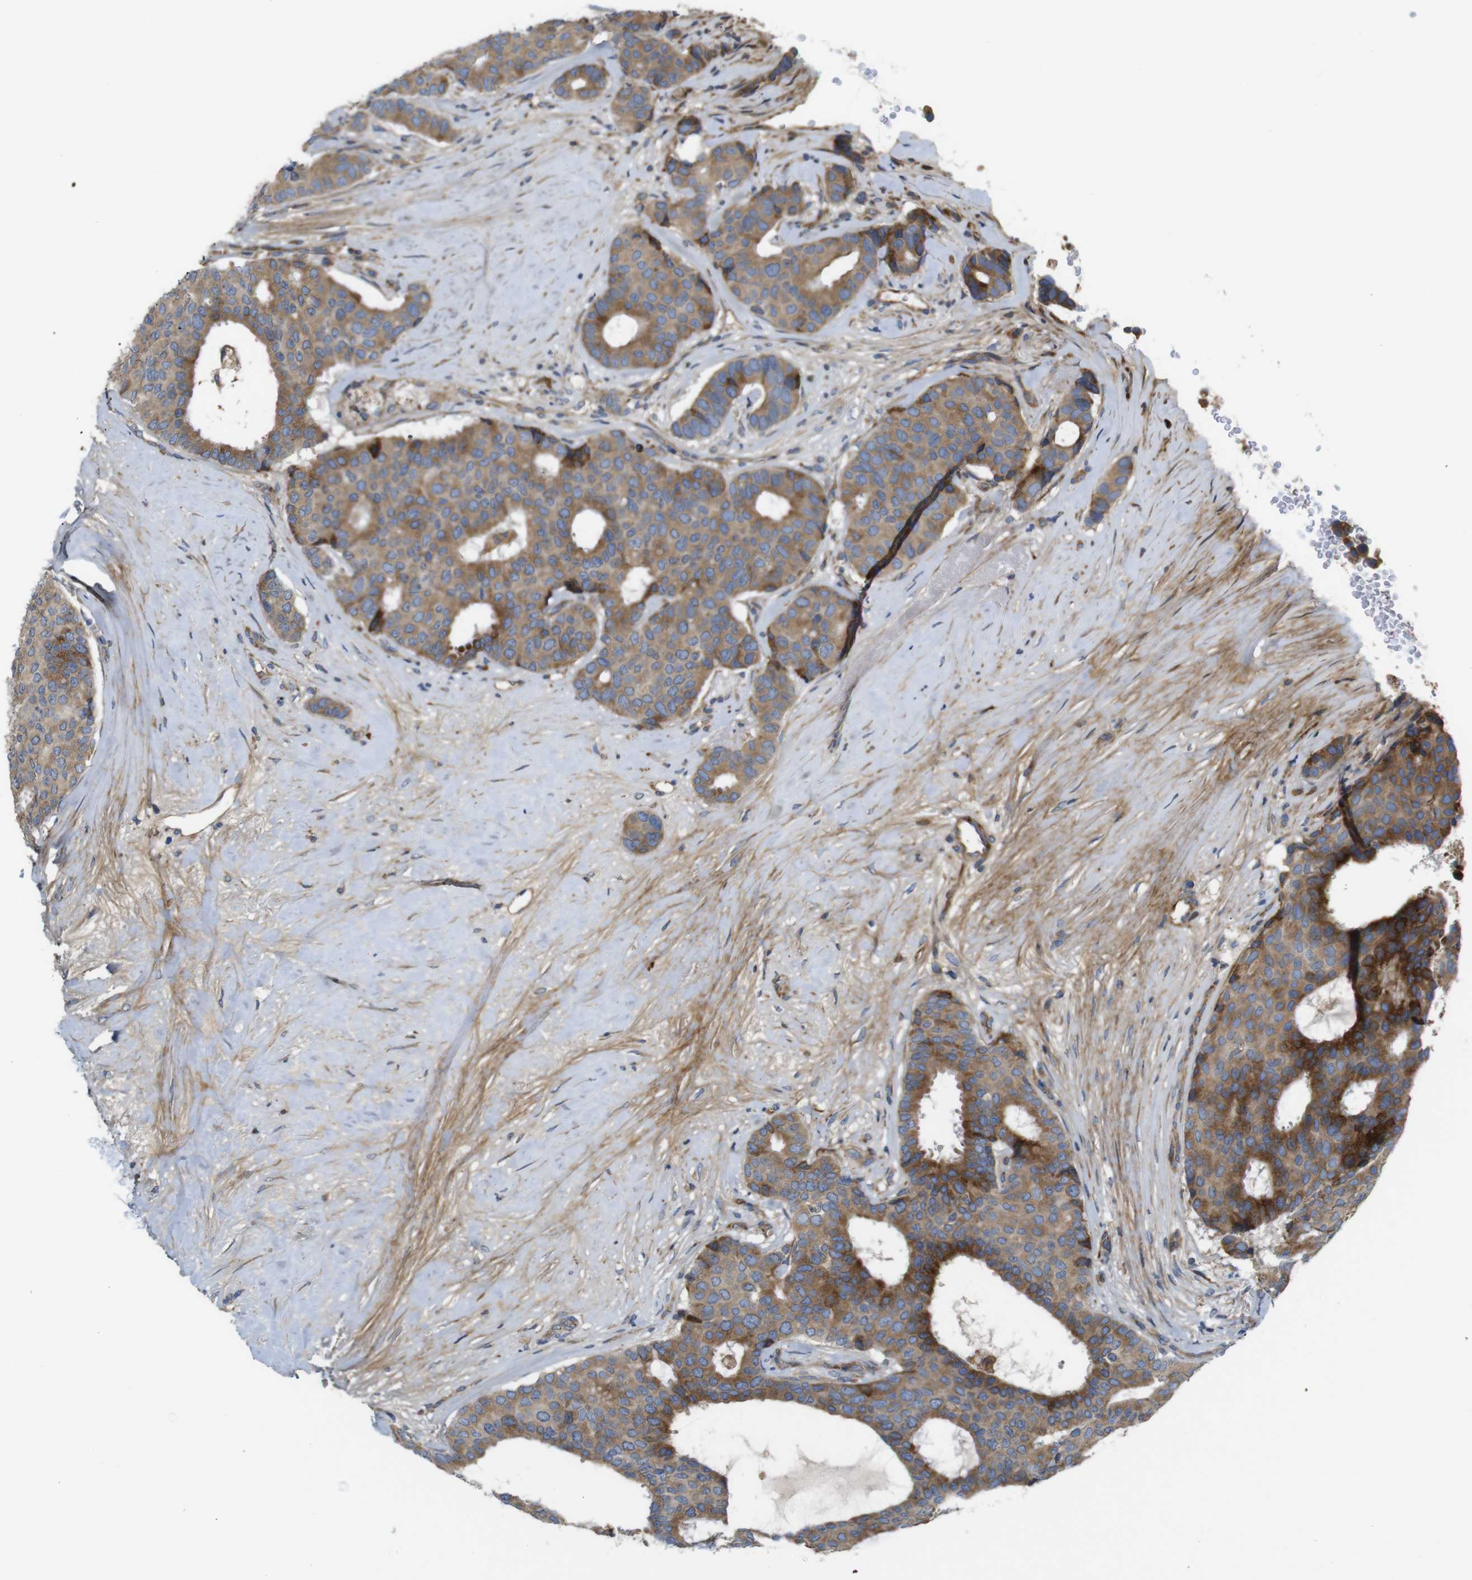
{"staining": {"intensity": "moderate", "quantity": ">75%", "location": "cytoplasmic/membranous"}, "tissue": "breast cancer", "cell_type": "Tumor cells", "image_type": "cancer", "snomed": [{"axis": "morphology", "description": "Duct carcinoma"}, {"axis": "topography", "description": "Breast"}], "caption": "An image showing moderate cytoplasmic/membranous positivity in about >75% of tumor cells in breast cancer (invasive ductal carcinoma), as visualized by brown immunohistochemical staining.", "gene": "UBE2G2", "patient": {"sex": "female", "age": 75}}